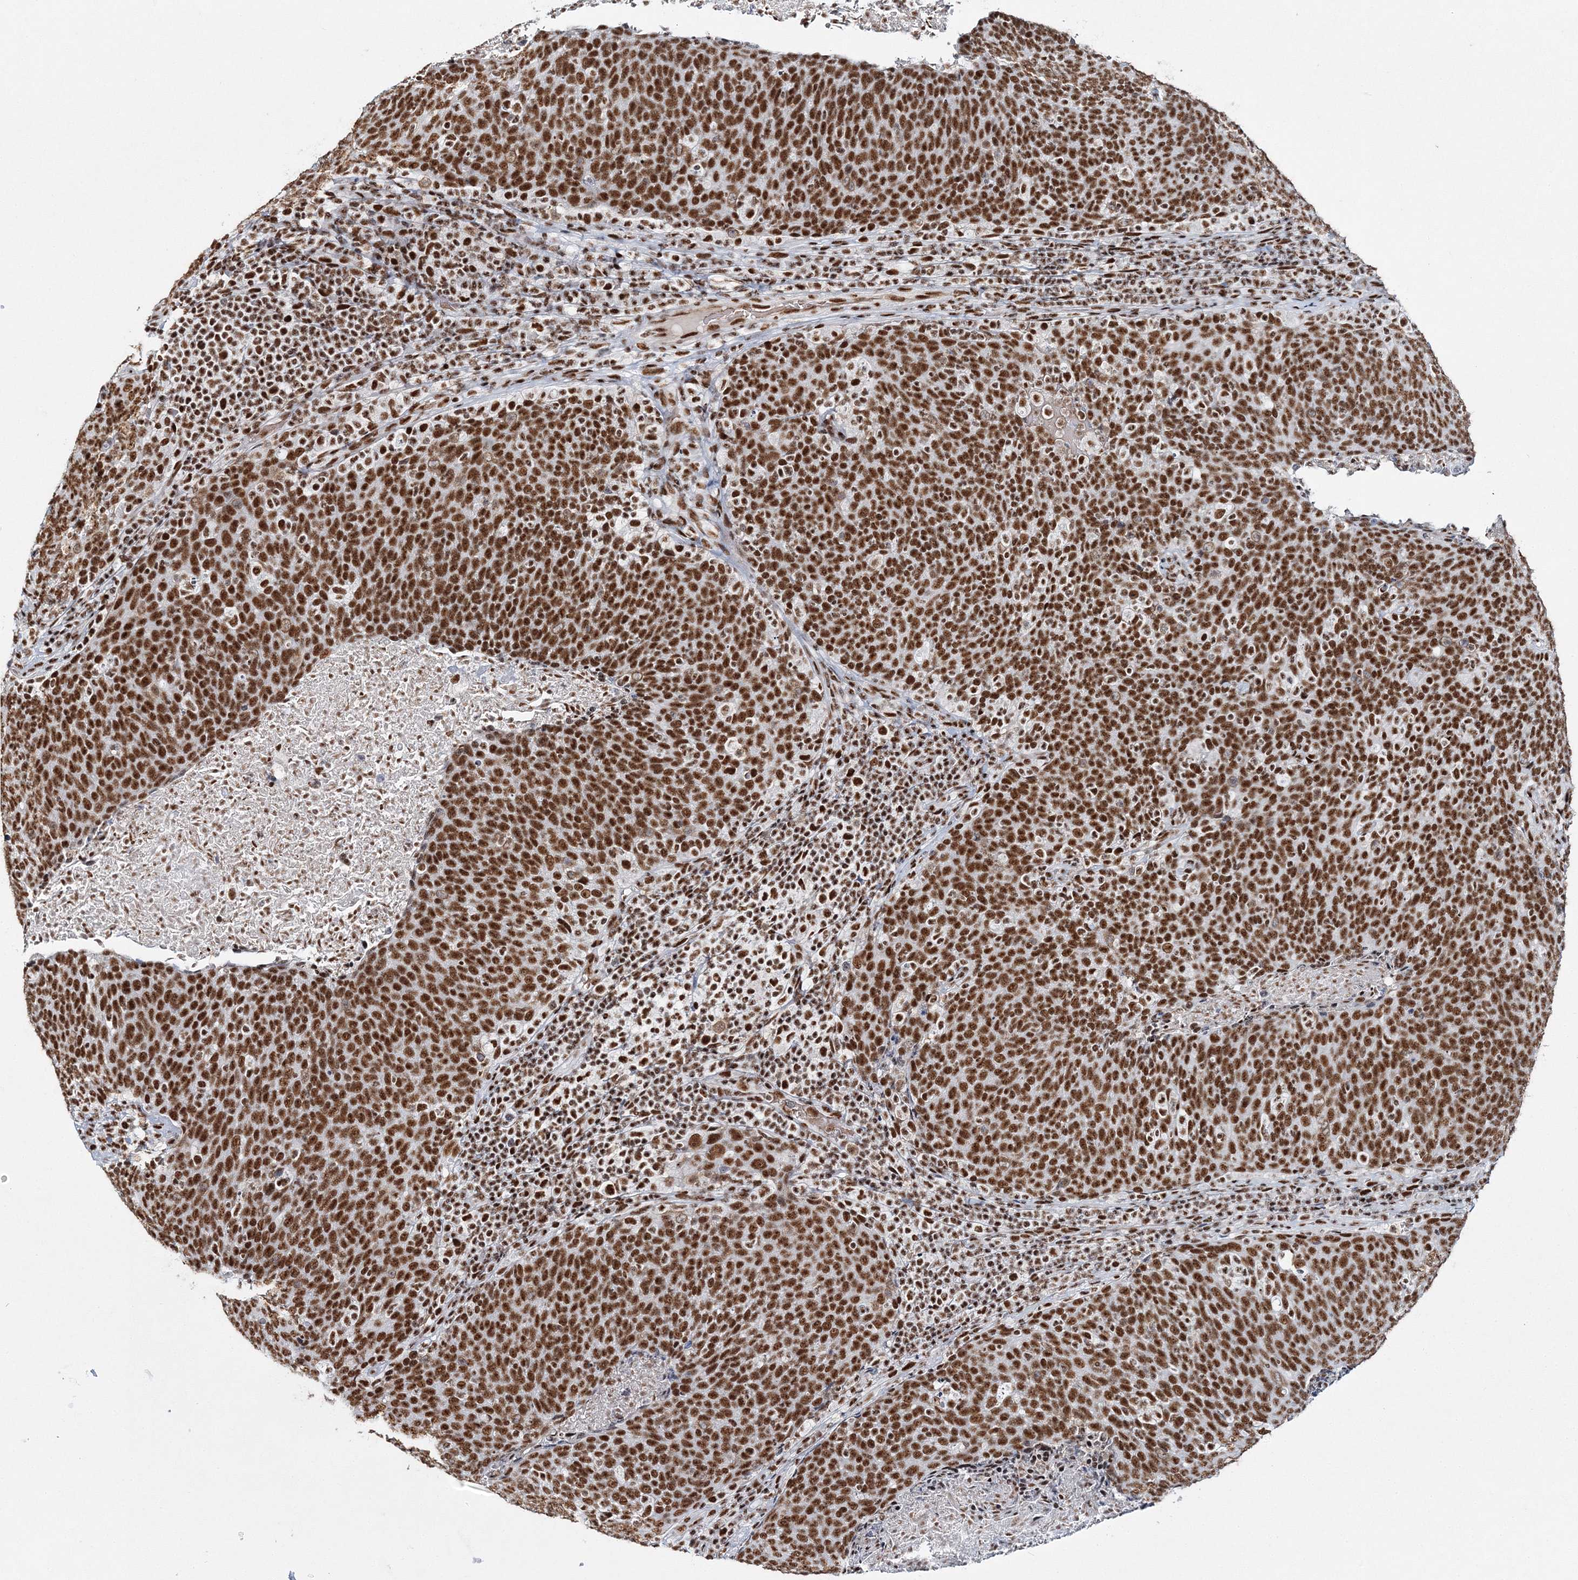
{"staining": {"intensity": "strong", "quantity": ">75%", "location": "cytoplasmic/membranous"}, "tissue": "head and neck cancer", "cell_type": "Tumor cells", "image_type": "cancer", "snomed": [{"axis": "morphology", "description": "Squamous cell carcinoma, NOS"}, {"axis": "morphology", "description": "Squamous cell carcinoma, metastatic, NOS"}, {"axis": "topography", "description": "Lymph node"}, {"axis": "topography", "description": "Head-Neck"}], "caption": "Immunohistochemical staining of head and neck cancer (metastatic squamous cell carcinoma) exhibits strong cytoplasmic/membranous protein expression in about >75% of tumor cells. (DAB (3,3'-diaminobenzidine) IHC, brown staining for protein, blue staining for nuclei).", "gene": "QRICH1", "patient": {"sex": "male", "age": 62}}